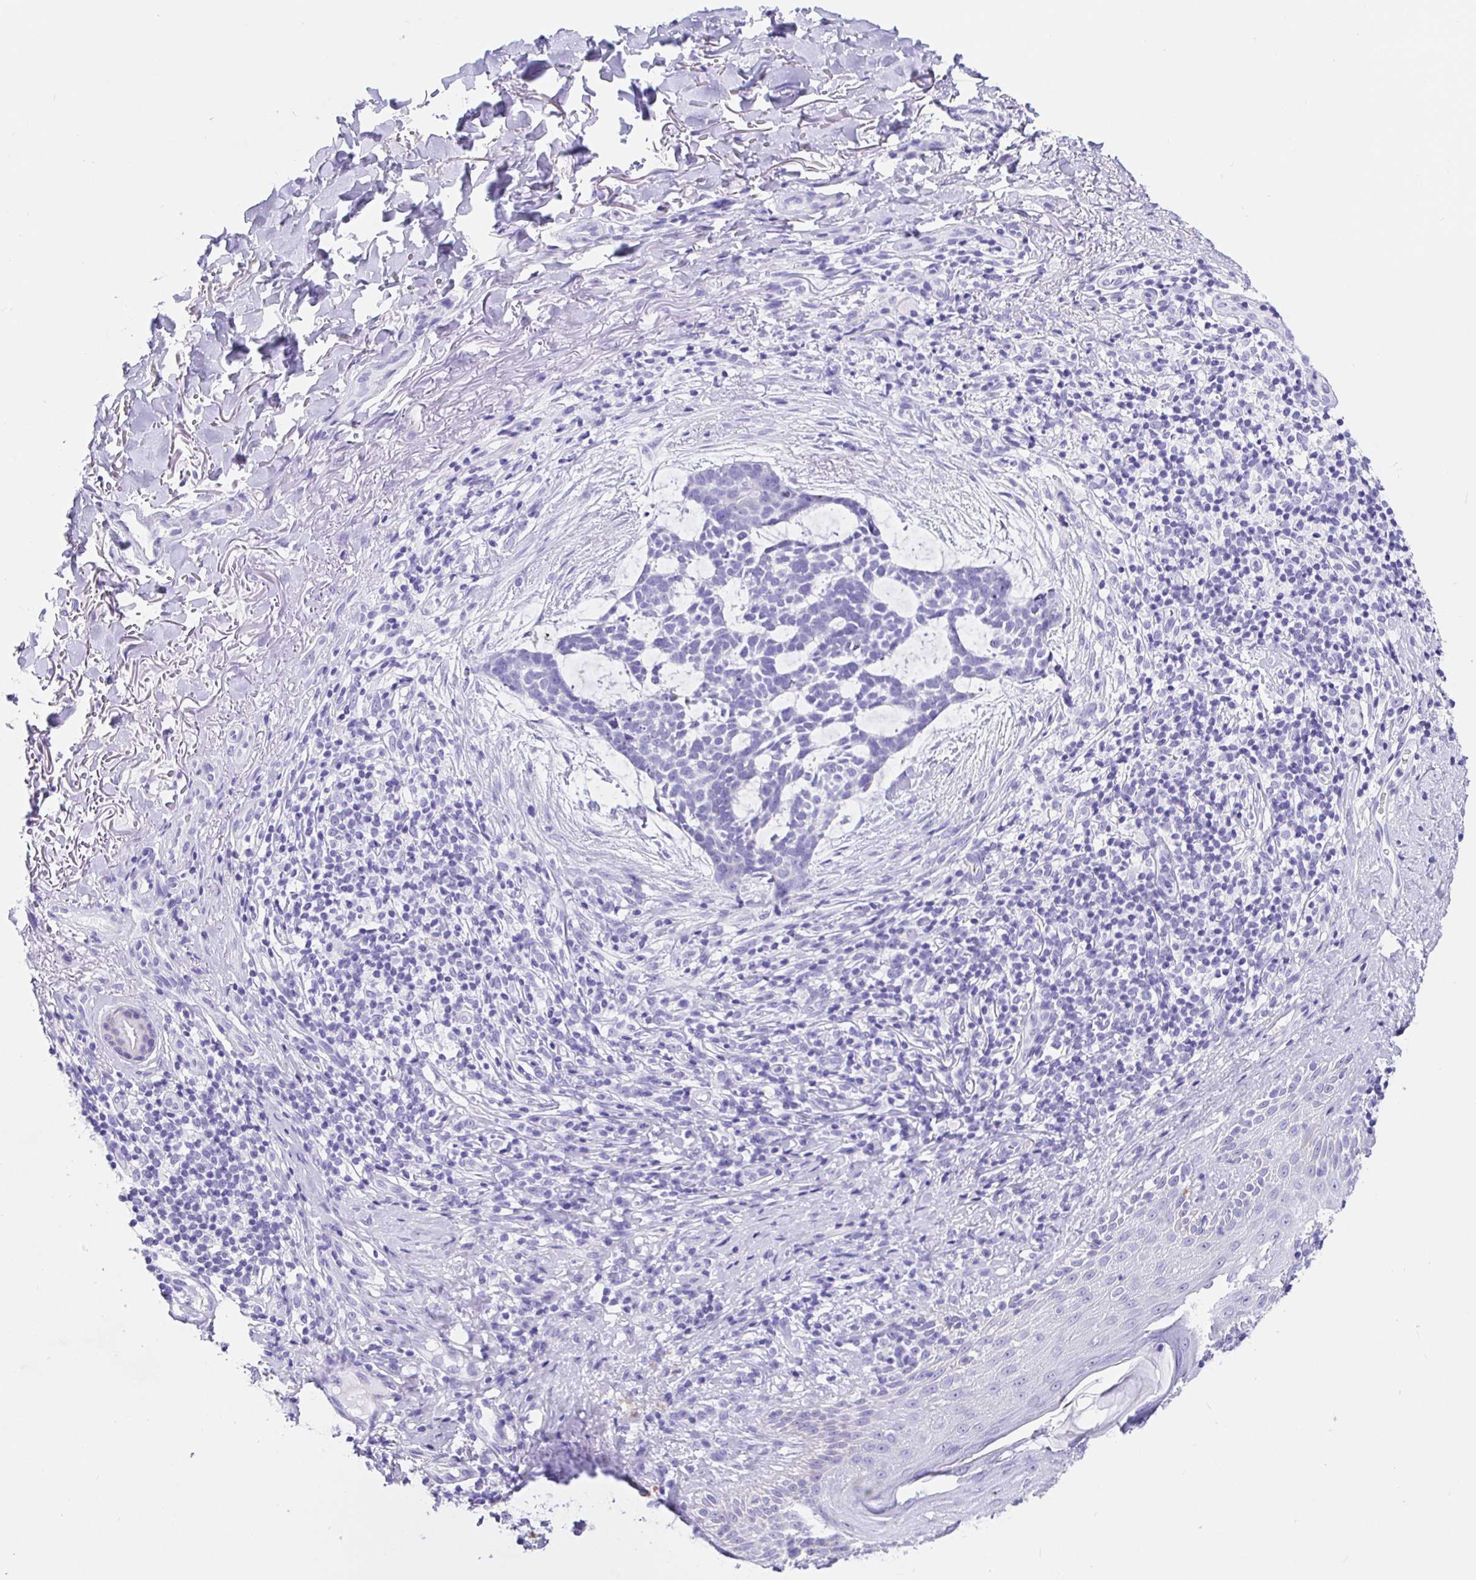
{"staining": {"intensity": "negative", "quantity": "none", "location": "none"}, "tissue": "skin cancer", "cell_type": "Tumor cells", "image_type": "cancer", "snomed": [{"axis": "morphology", "description": "Basal cell carcinoma"}, {"axis": "topography", "description": "Skin"}], "caption": "Basal cell carcinoma (skin) was stained to show a protein in brown. There is no significant staining in tumor cells. (Brightfield microscopy of DAB immunohistochemistry (IHC) at high magnification).", "gene": "PRAMEF19", "patient": {"sex": "male", "age": 64}}